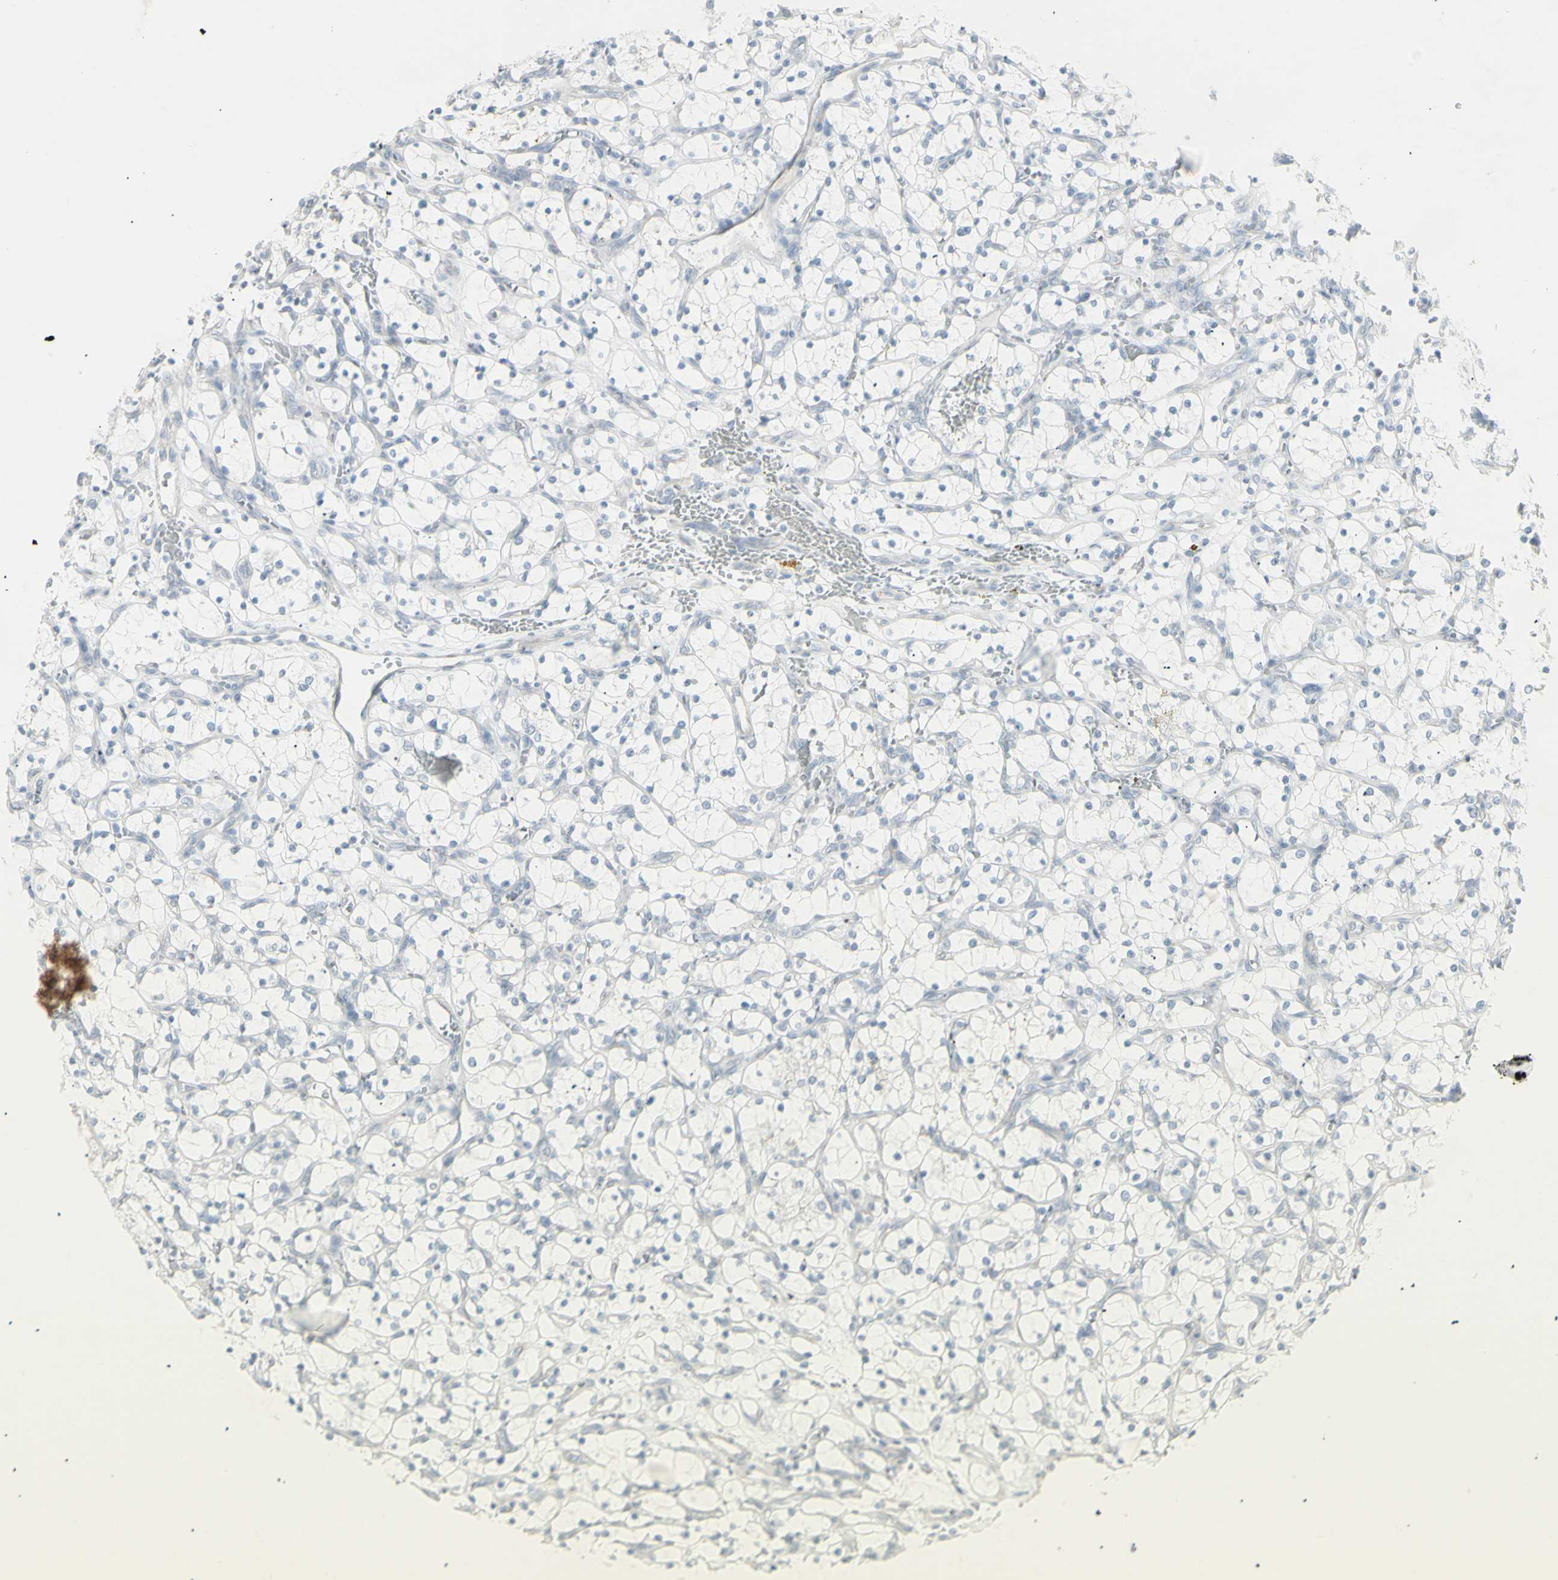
{"staining": {"intensity": "negative", "quantity": "none", "location": "none"}, "tissue": "renal cancer", "cell_type": "Tumor cells", "image_type": "cancer", "snomed": [{"axis": "morphology", "description": "Adenocarcinoma, NOS"}, {"axis": "topography", "description": "Kidney"}], "caption": "Immunohistochemistry image of renal adenocarcinoma stained for a protein (brown), which reveals no positivity in tumor cells. The staining is performed using DAB brown chromogen with nuclei counter-stained in using hematoxylin.", "gene": "YBX2", "patient": {"sex": "female", "age": 69}}